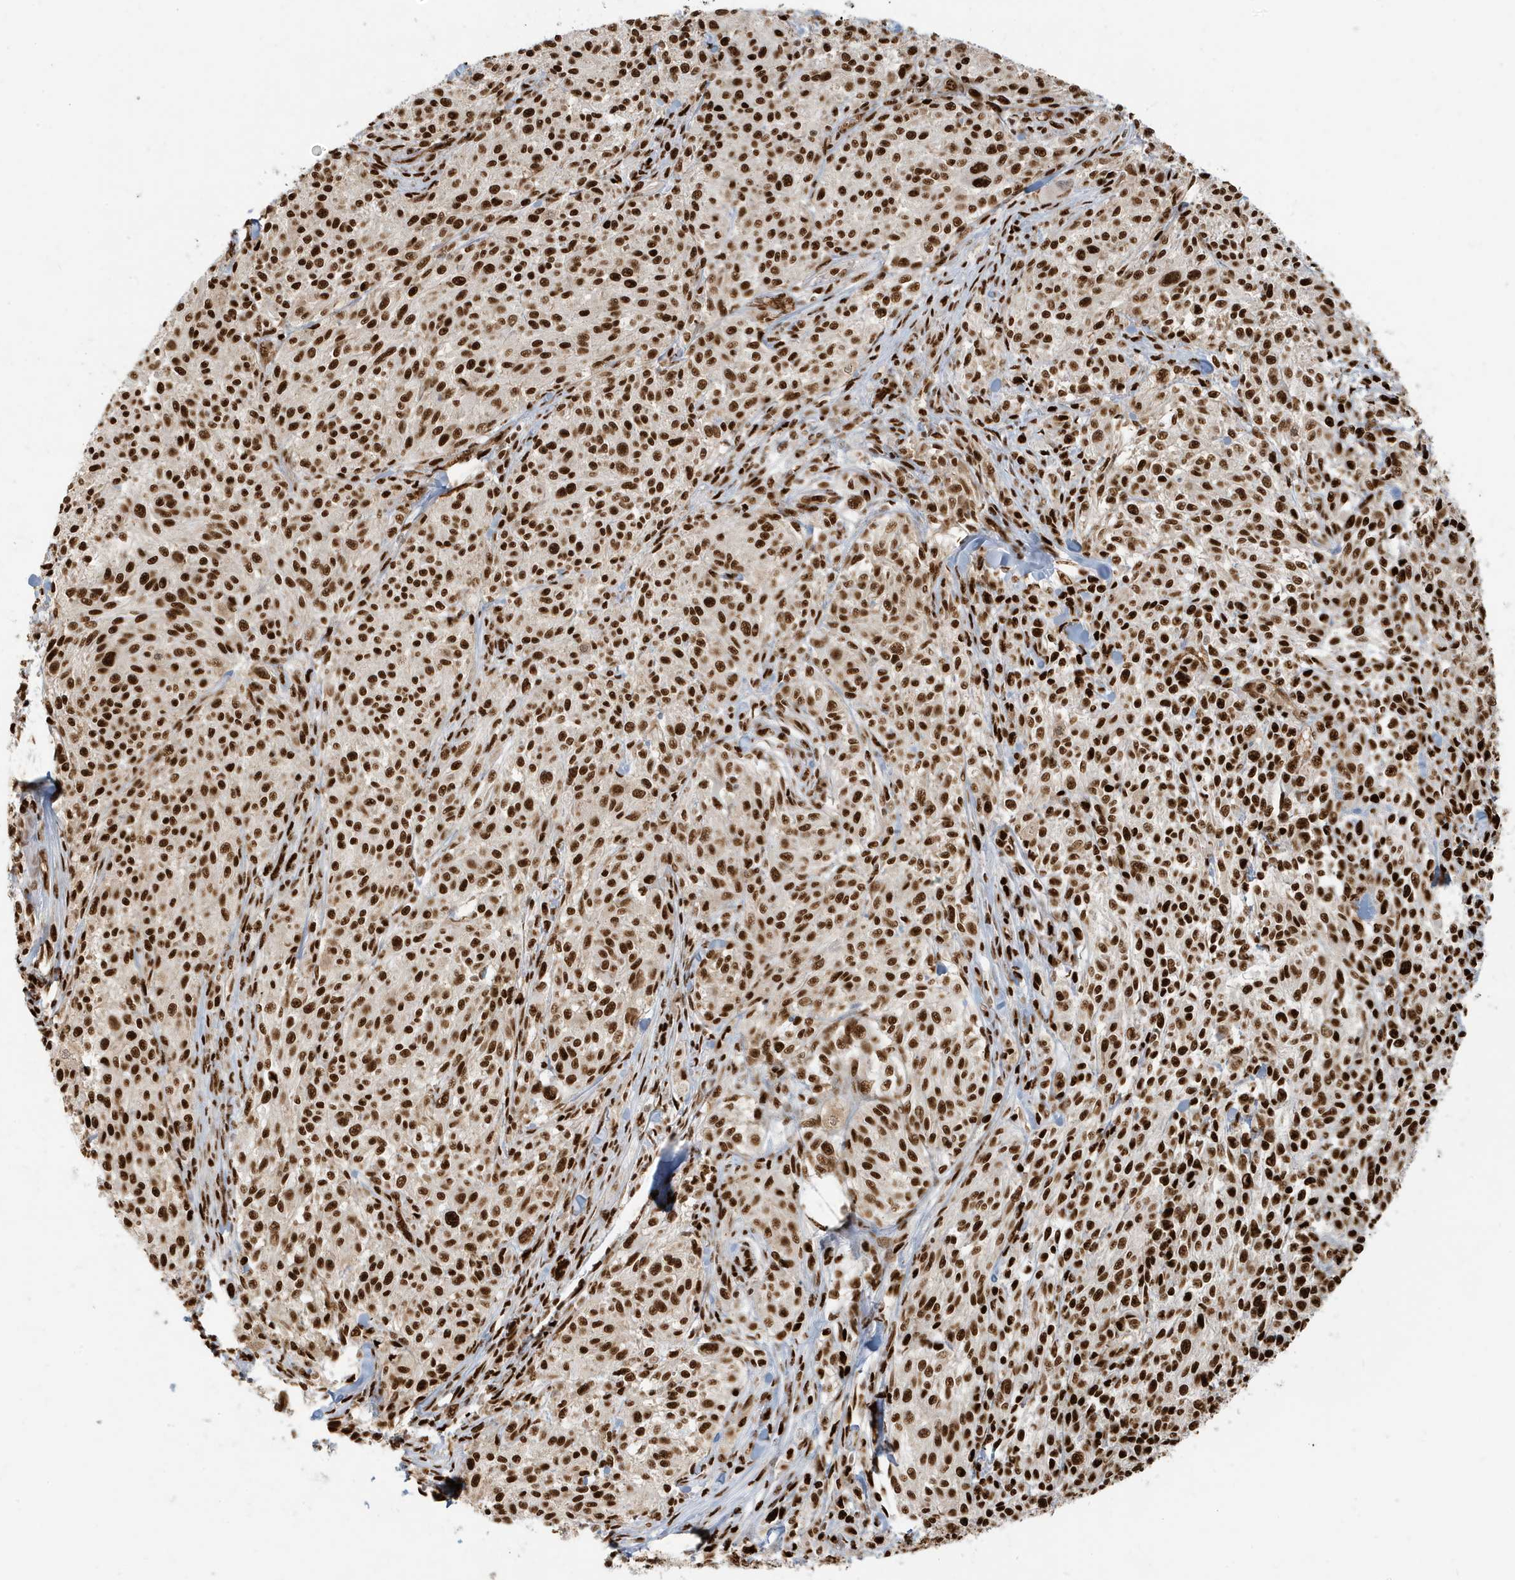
{"staining": {"intensity": "strong", "quantity": ">75%", "location": "nuclear"}, "tissue": "melanoma", "cell_type": "Tumor cells", "image_type": "cancer", "snomed": [{"axis": "morphology", "description": "Malignant melanoma, NOS"}, {"axis": "topography", "description": "Skin of trunk"}], "caption": "Human malignant melanoma stained for a protein (brown) reveals strong nuclear positive expression in approximately >75% of tumor cells.", "gene": "CKS2", "patient": {"sex": "male", "age": 71}}